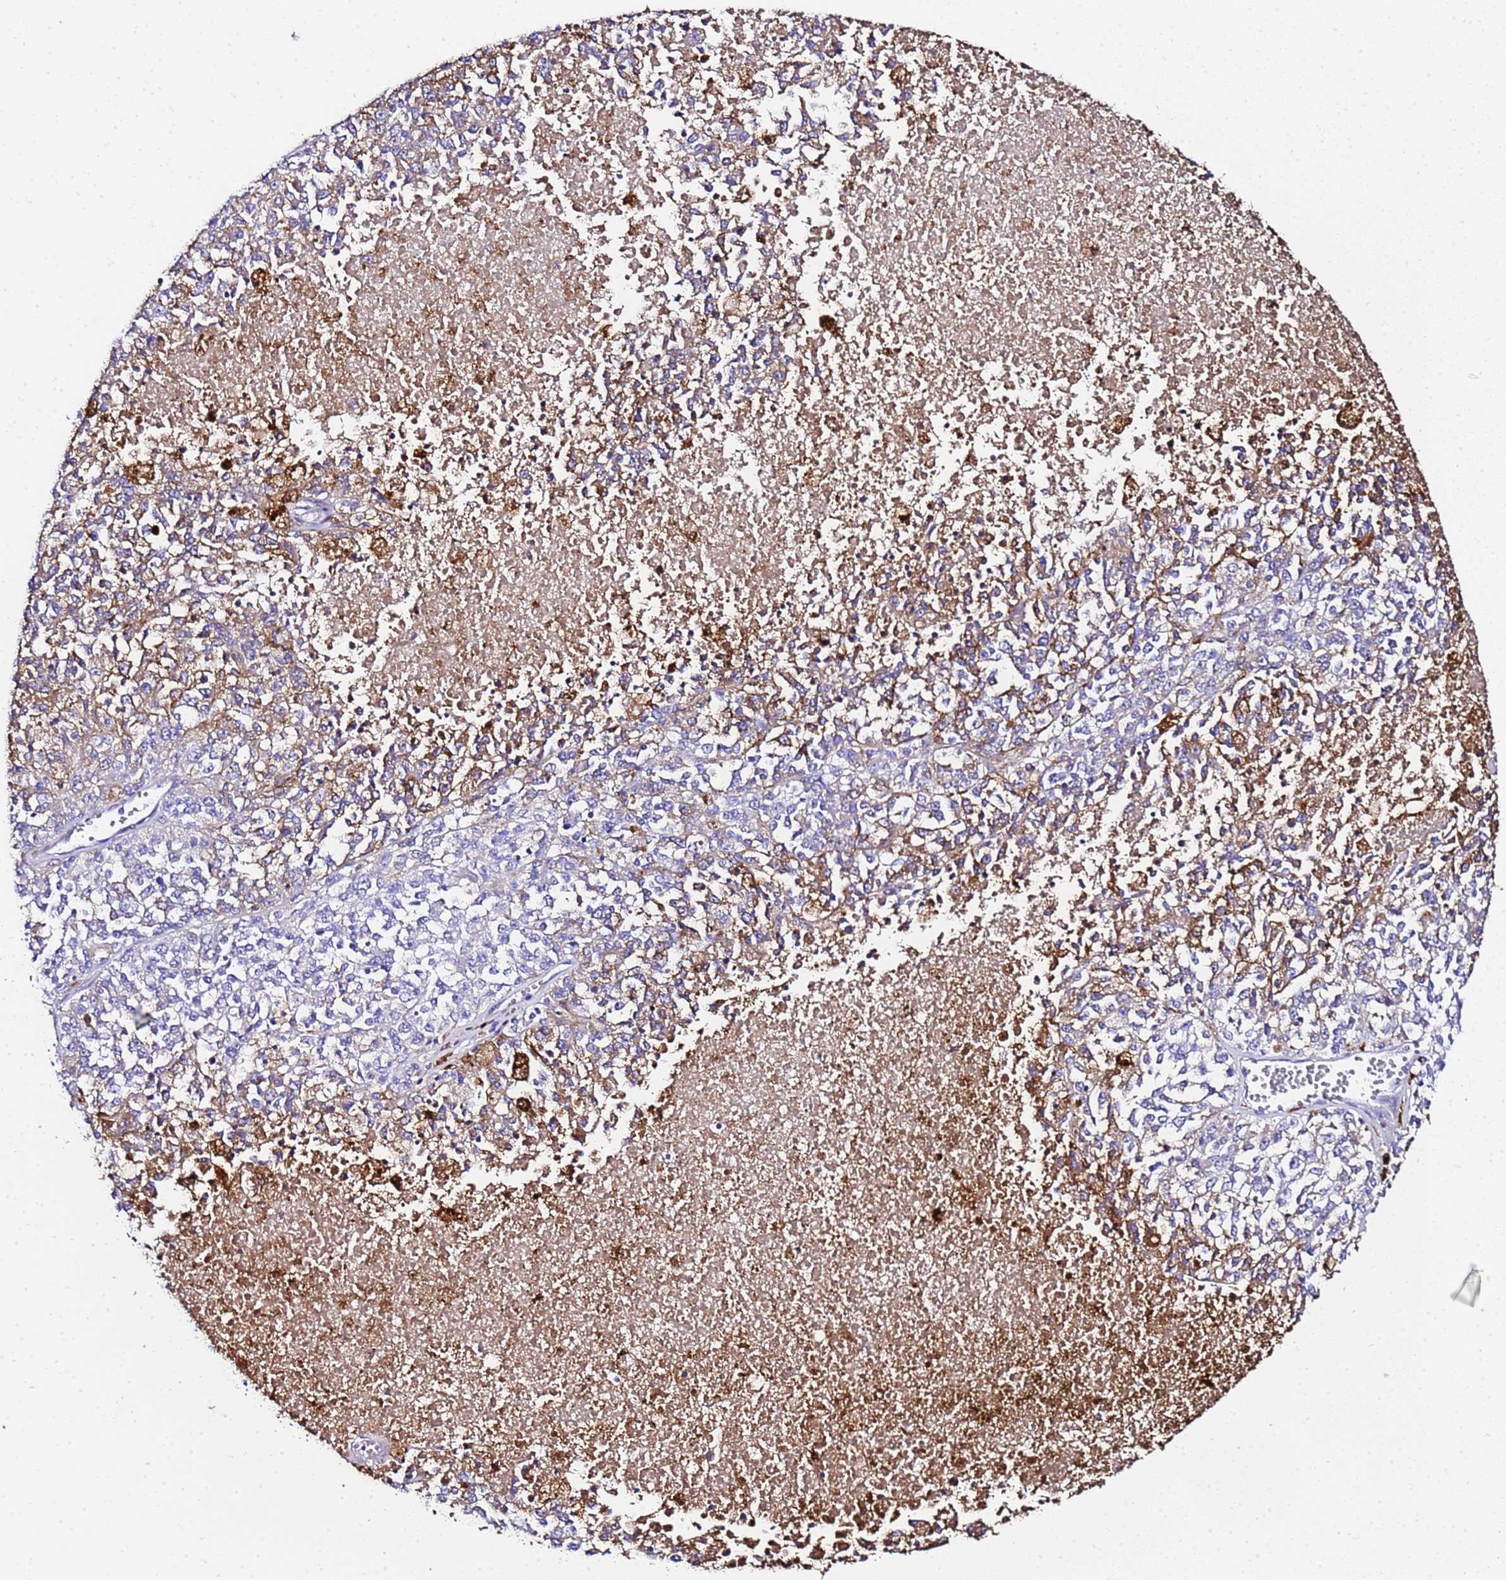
{"staining": {"intensity": "weak", "quantity": "<25%", "location": "cytoplasmic/membranous"}, "tissue": "melanoma", "cell_type": "Tumor cells", "image_type": "cancer", "snomed": [{"axis": "morphology", "description": "Malignant melanoma, NOS"}, {"axis": "topography", "description": "Skin"}], "caption": "The image exhibits no staining of tumor cells in malignant melanoma. (IHC, brightfield microscopy, high magnification).", "gene": "FTL", "patient": {"sex": "female", "age": 64}}